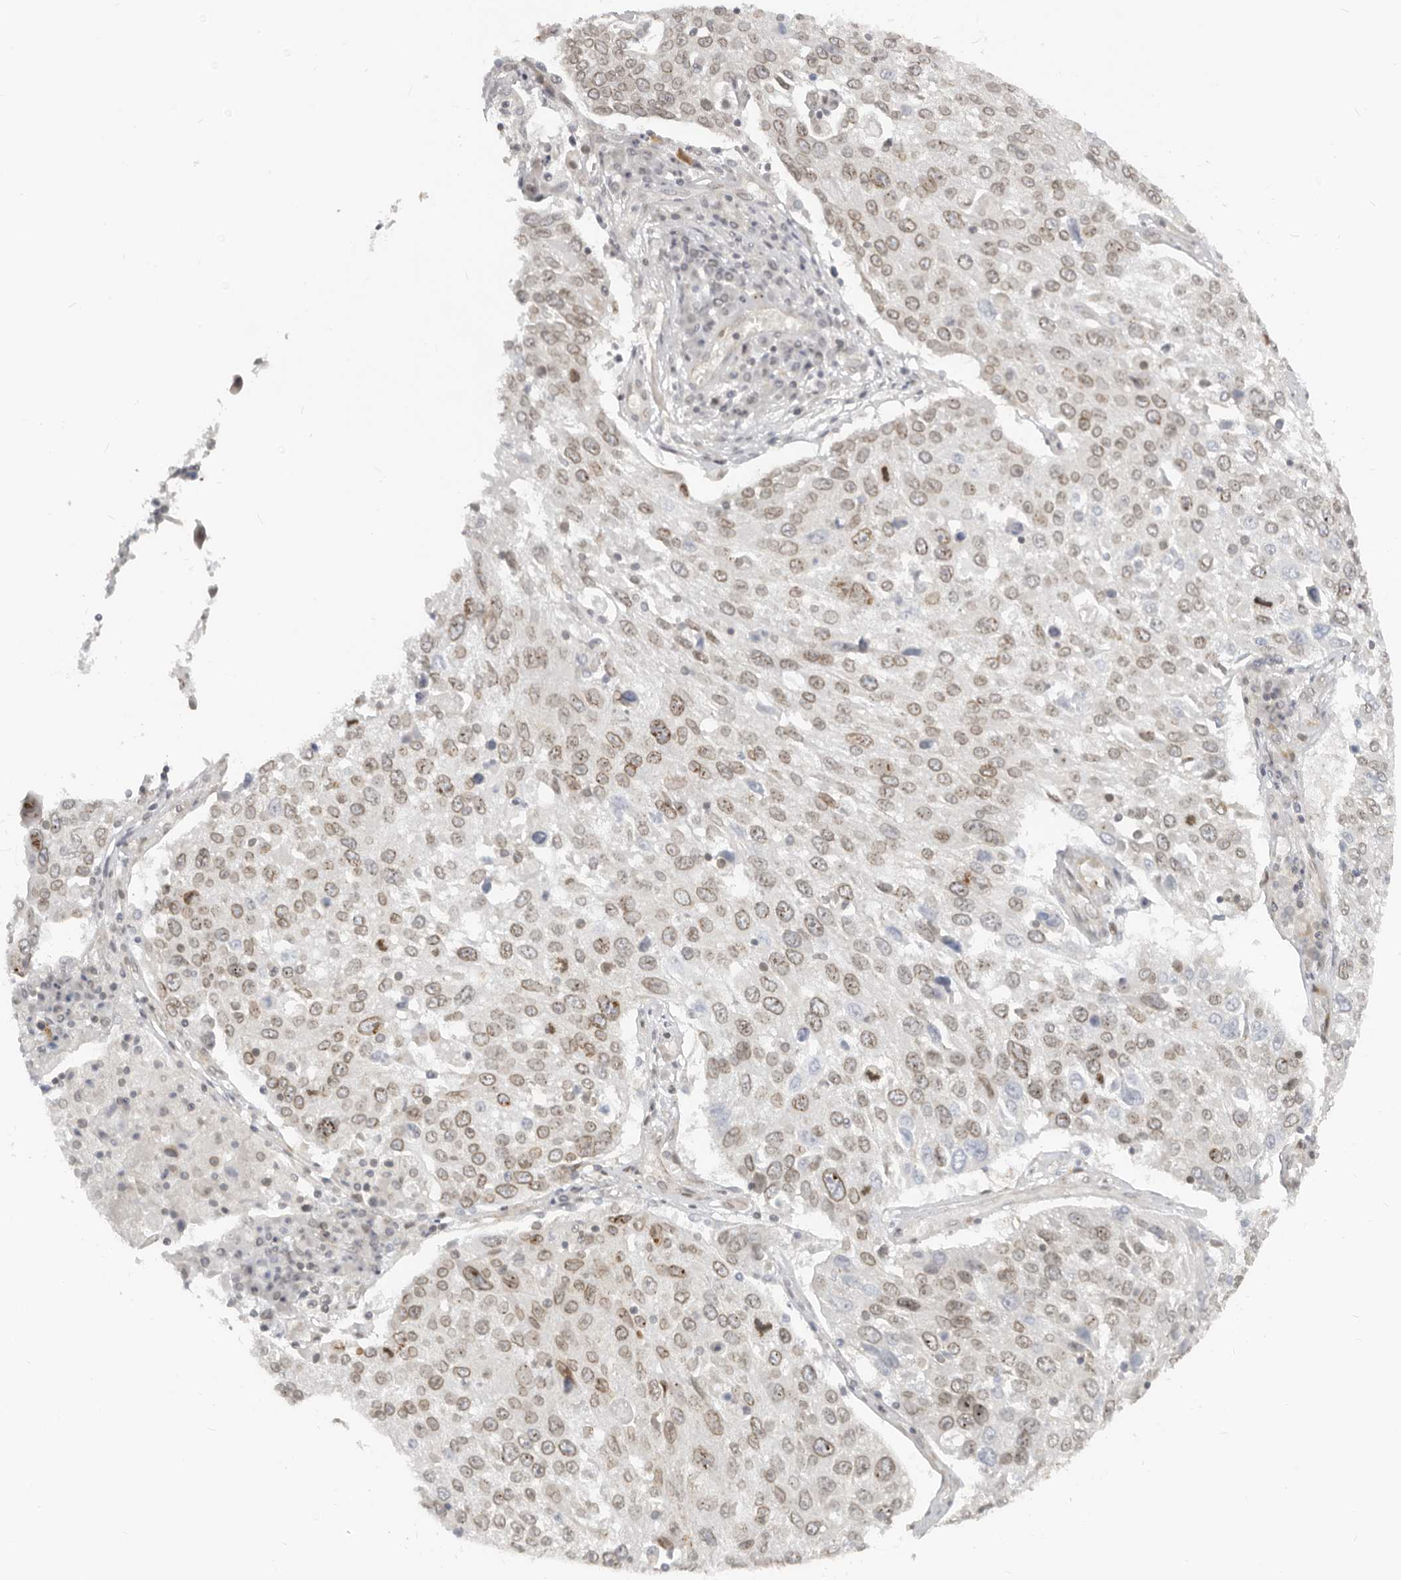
{"staining": {"intensity": "moderate", "quantity": ">75%", "location": "cytoplasmic/membranous,nuclear"}, "tissue": "lung cancer", "cell_type": "Tumor cells", "image_type": "cancer", "snomed": [{"axis": "morphology", "description": "Squamous cell carcinoma, NOS"}, {"axis": "topography", "description": "Lung"}], "caption": "Human lung cancer stained for a protein (brown) demonstrates moderate cytoplasmic/membranous and nuclear positive positivity in about >75% of tumor cells.", "gene": "NUP153", "patient": {"sex": "male", "age": 65}}